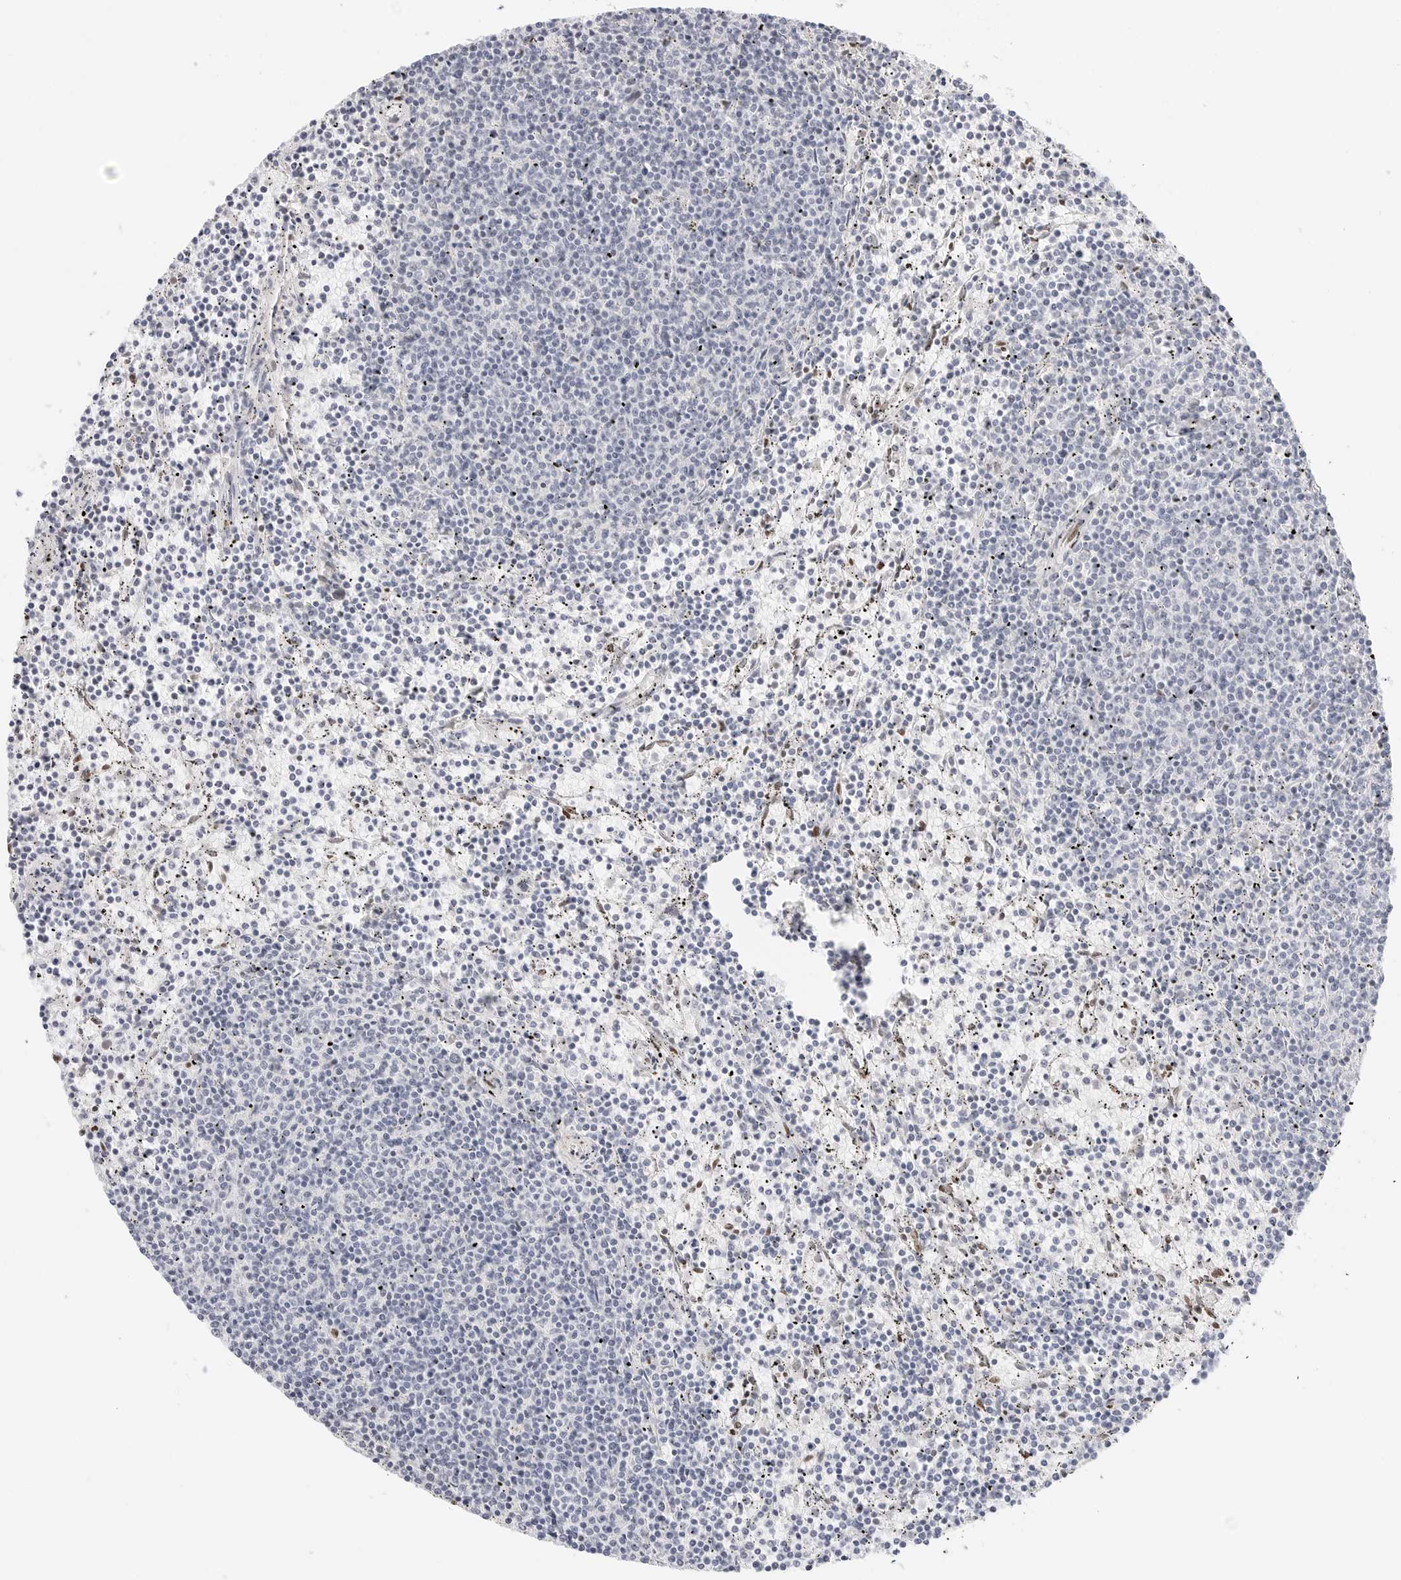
{"staining": {"intensity": "negative", "quantity": "none", "location": "none"}, "tissue": "lymphoma", "cell_type": "Tumor cells", "image_type": "cancer", "snomed": [{"axis": "morphology", "description": "Malignant lymphoma, non-Hodgkin's type, Low grade"}, {"axis": "topography", "description": "Spleen"}], "caption": "Tumor cells show no significant protein staining in lymphoma. The staining was performed using DAB to visualize the protein expression in brown, while the nuclei were stained in blue with hematoxylin (Magnification: 20x).", "gene": "SPIDR", "patient": {"sex": "female", "age": 50}}